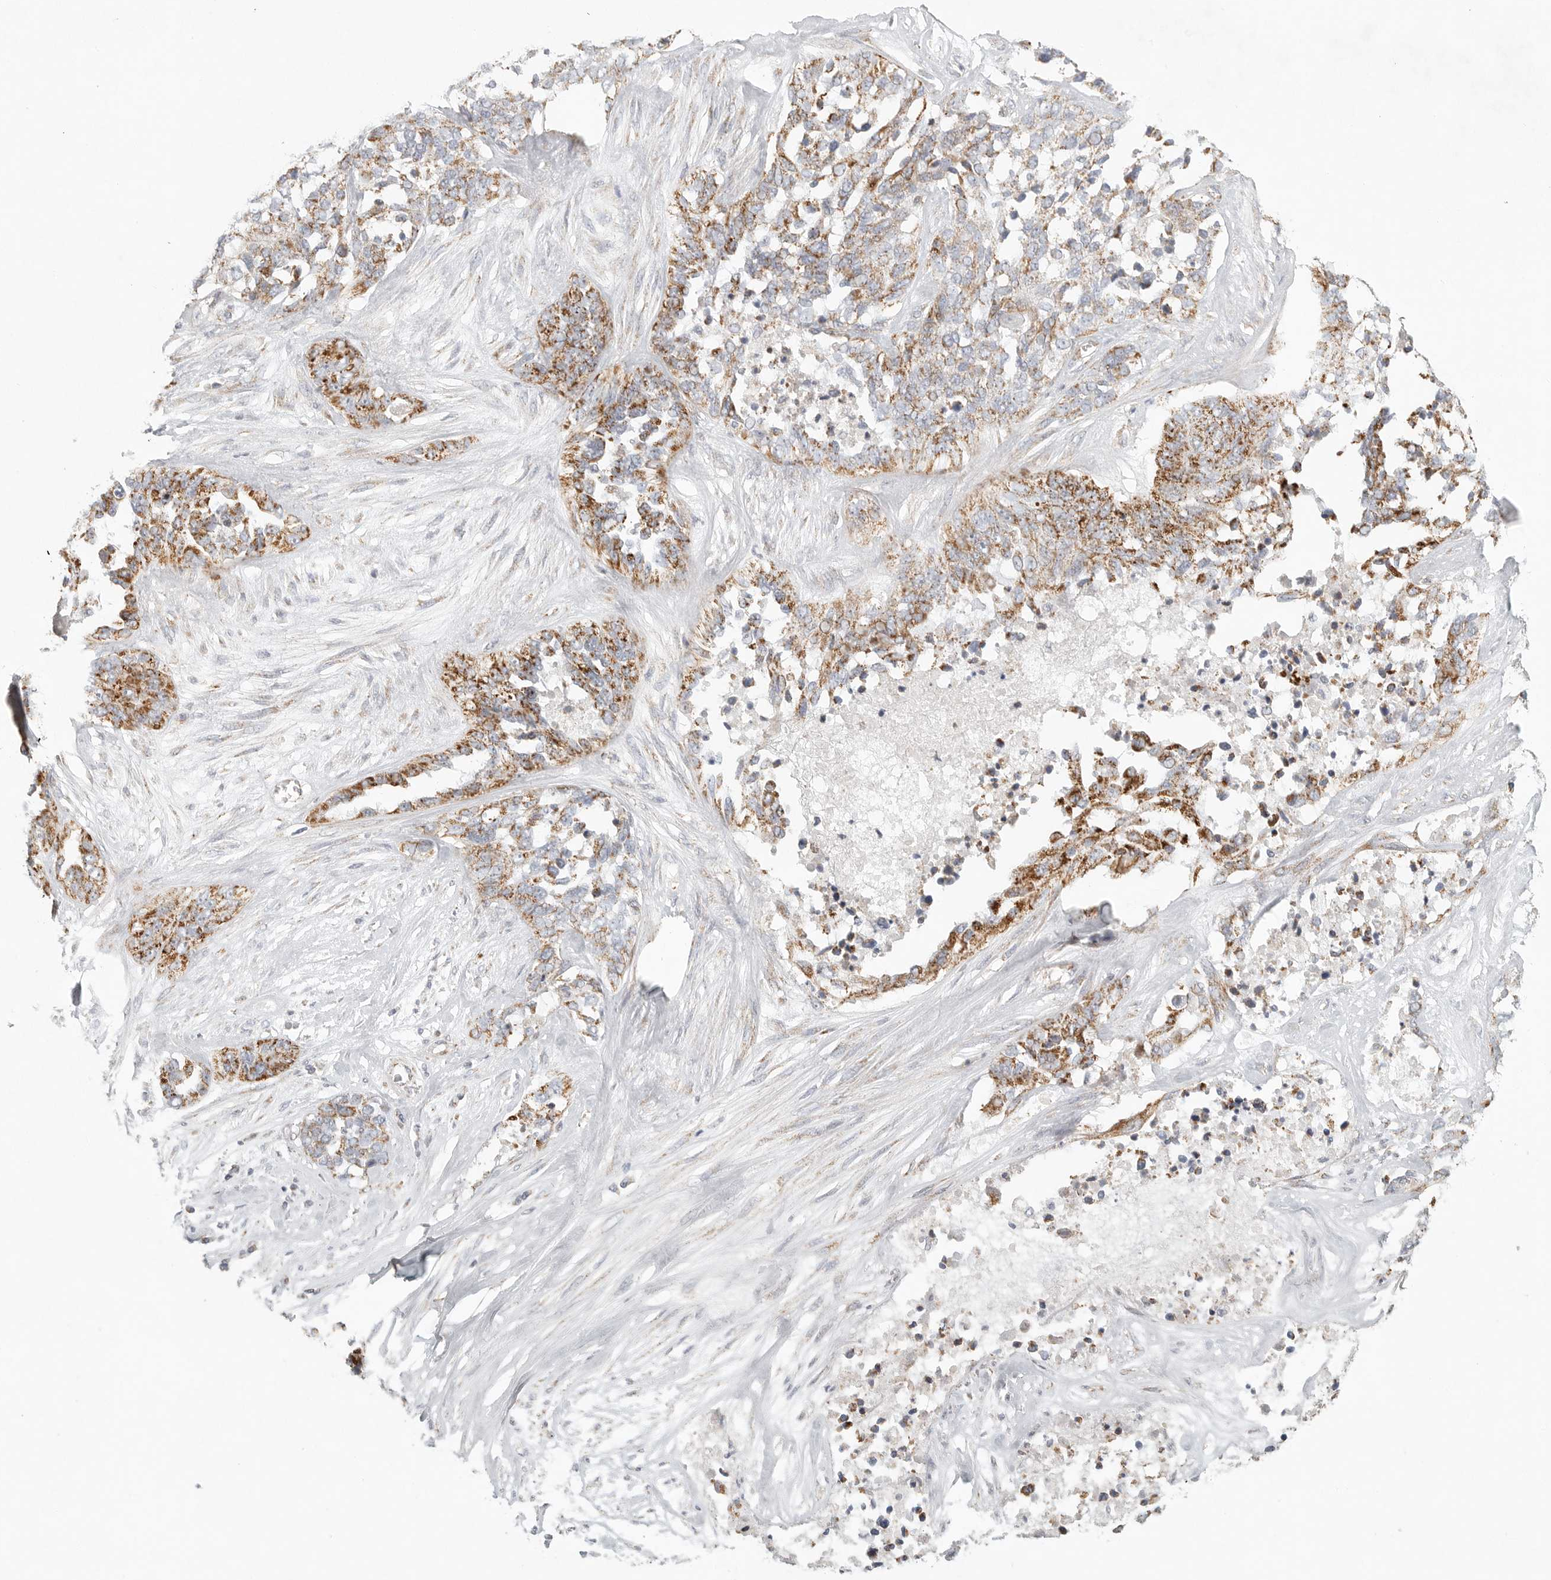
{"staining": {"intensity": "moderate", "quantity": ">75%", "location": "cytoplasmic/membranous"}, "tissue": "ovarian cancer", "cell_type": "Tumor cells", "image_type": "cancer", "snomed": [{"axis": "morphology", "description": "Cystadenocarcinoma, serous, NOS"}, {"axis": "topography", "description": "Ovary"}], "caption": "Serous cystadenocarcinoma (ovarian) tissue shows moderate cytoplasmic/membranous expression in approximately >75% of tumor cells (DAB IHC, brown staining for protein, blue staining for nuclei).", "gene": "SLC25A26", "patient": {"sex": "female", "age": 44}}